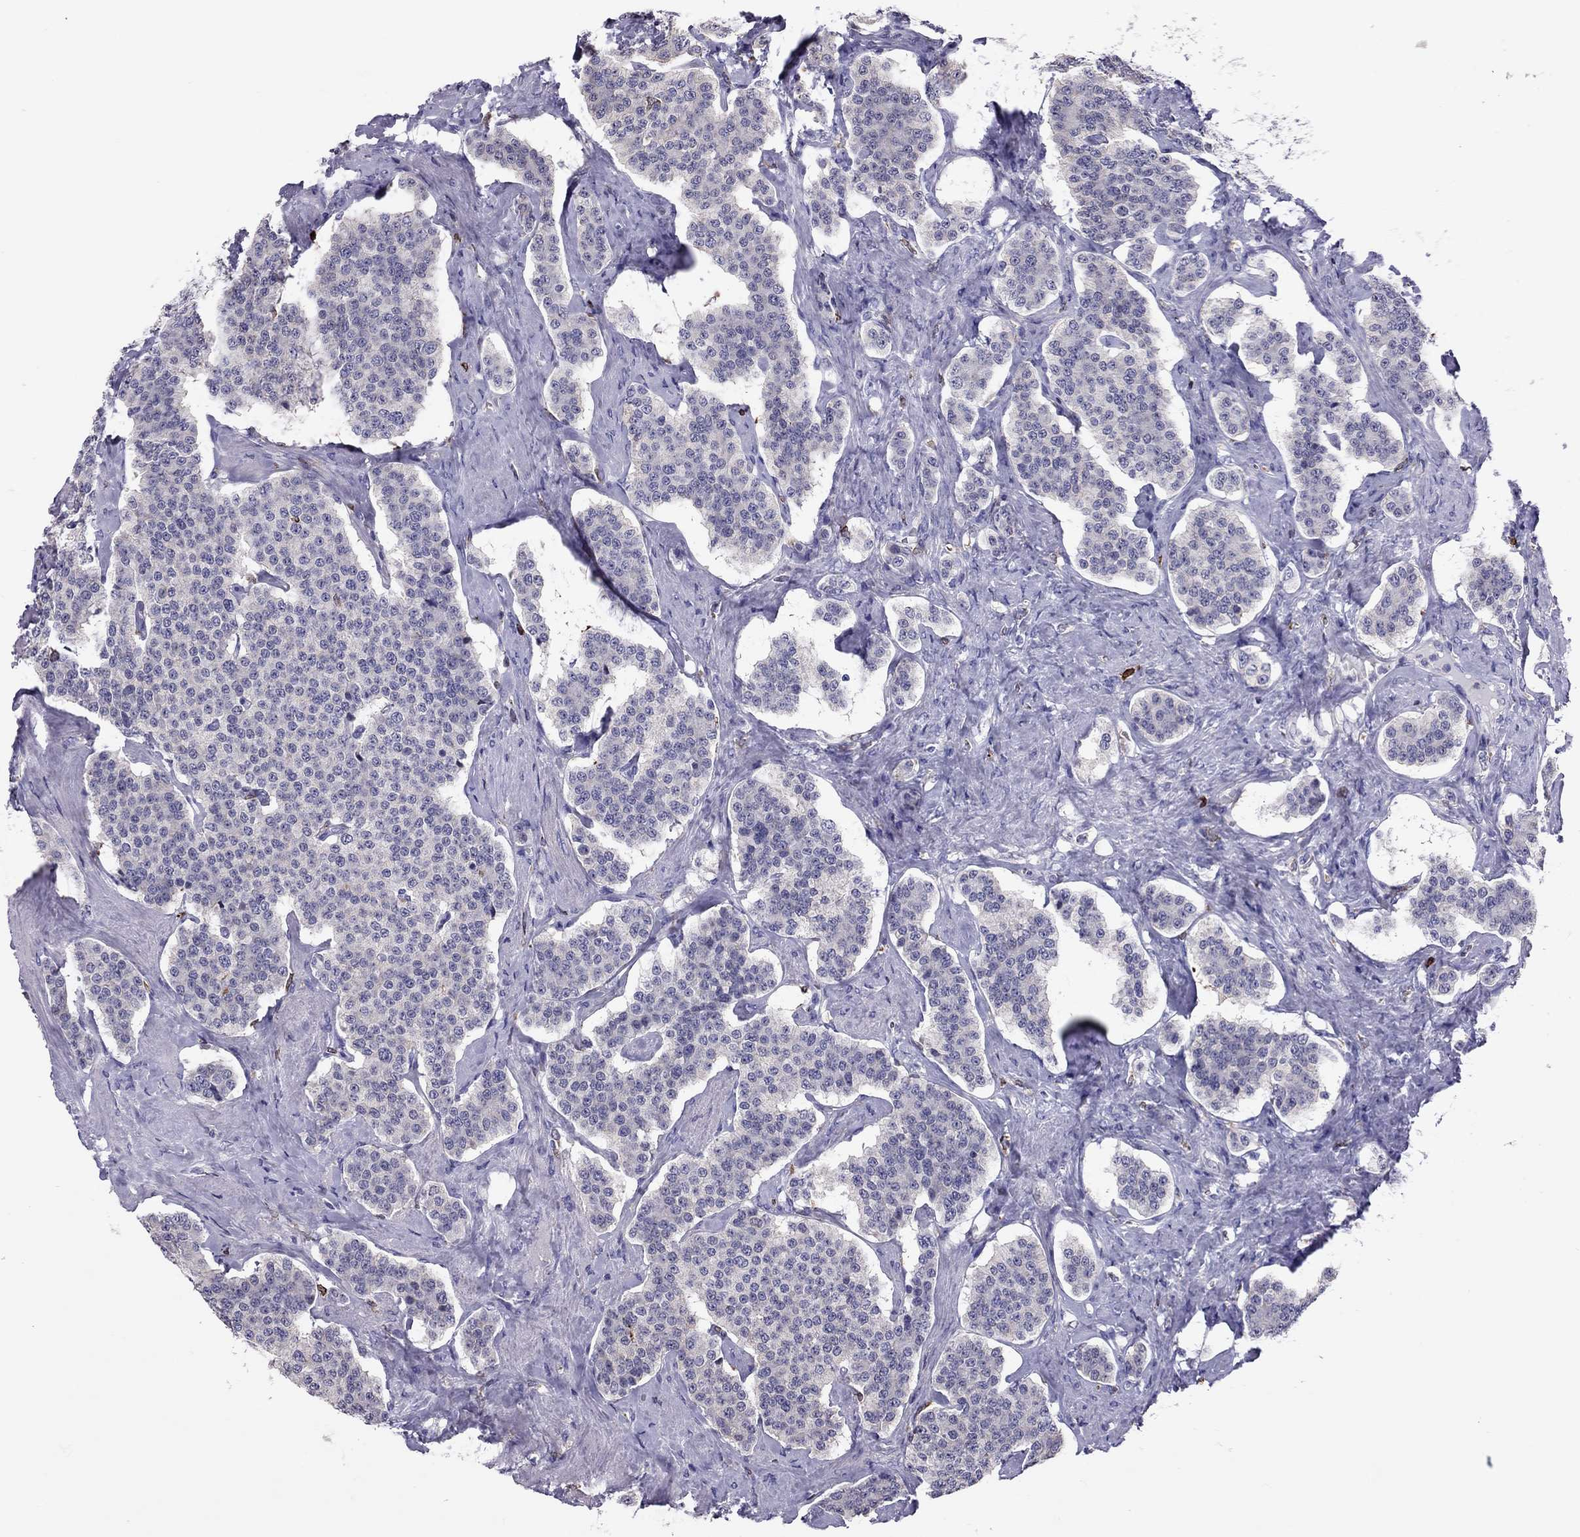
{"staining": {"intensity": "negative", "quantity": "none", "location": "none"}, "tissue": "carcinoid", "cell_type": "Tumor cells", "image_type": "cancer", "snomed": [{"axis": "morphology", "description": "Carcinoid, malignant, NOS"}, {"axis": "topography", "description": "Small intestine"}], "caption": "This is a histopathology image of immunohistochemistry staining of malignant carcinoid, which shows no positivity in tumor cells.", "gene": "ADORA2A", "patient": {"sex": "female", "age": 58}}